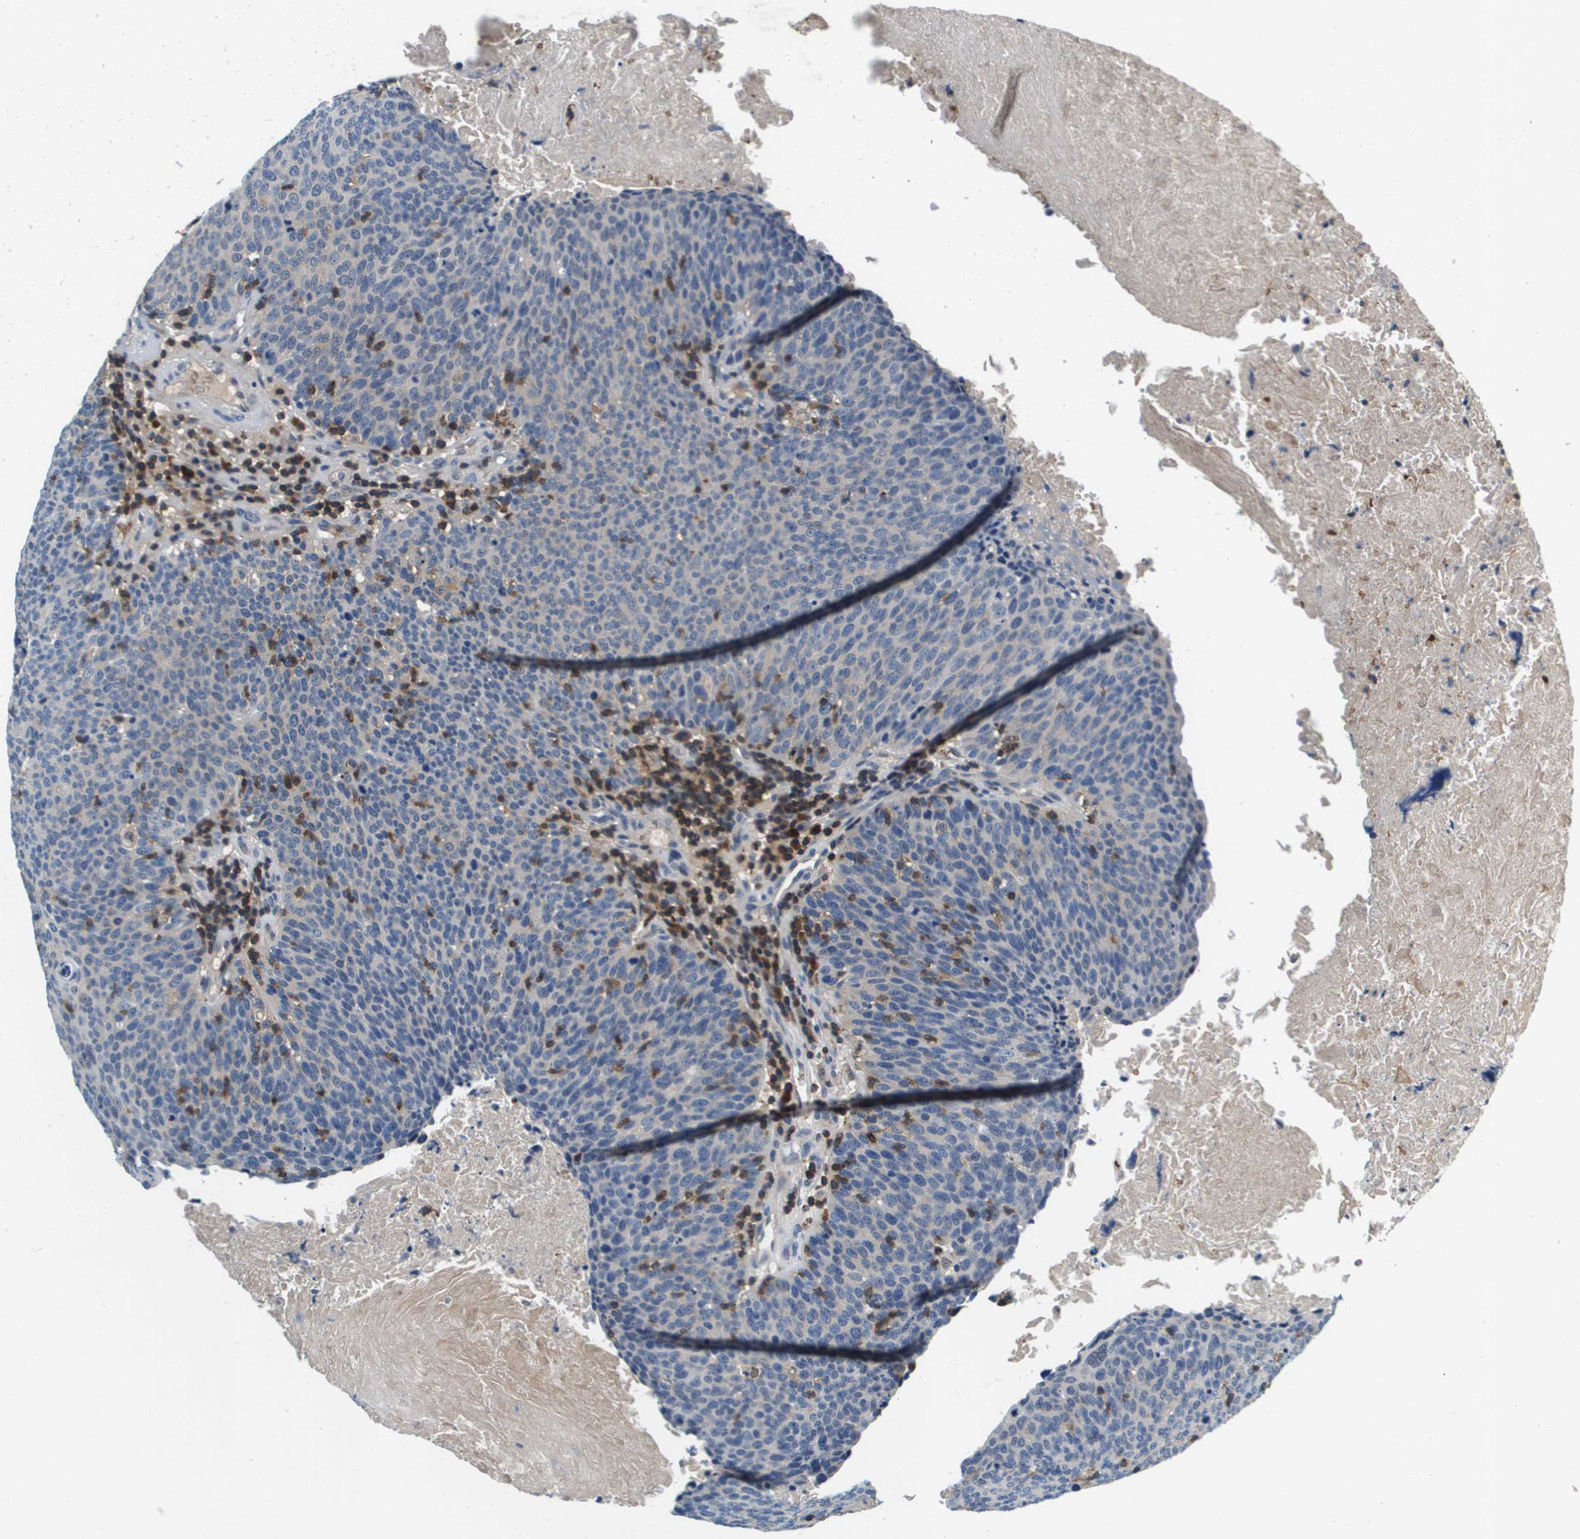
{"staining": {"intensity": "negative", "quantity": "none", "location": "none"}, "tissue": "head and neck cancer", "cell_type": "Tumor cells", "image_type": "cancer", "snomed": [{"axis": "morphology", "description": "Squamous cell carcinoma, NOS"}, {"axis": "morphology", "description": "Squamous cell carcinoma, metastatic, NOS"}, {"axis": "topography", "description": "Lymph node"}, {"axis": "topography", "description": "Head-Neck"}], "caption": "Immunohistochemistry of head and neck cancer demonstrates no staining in tumor cells.", "gene": "KCNQ5", "patient": {"sex": "male", "age": 62}}